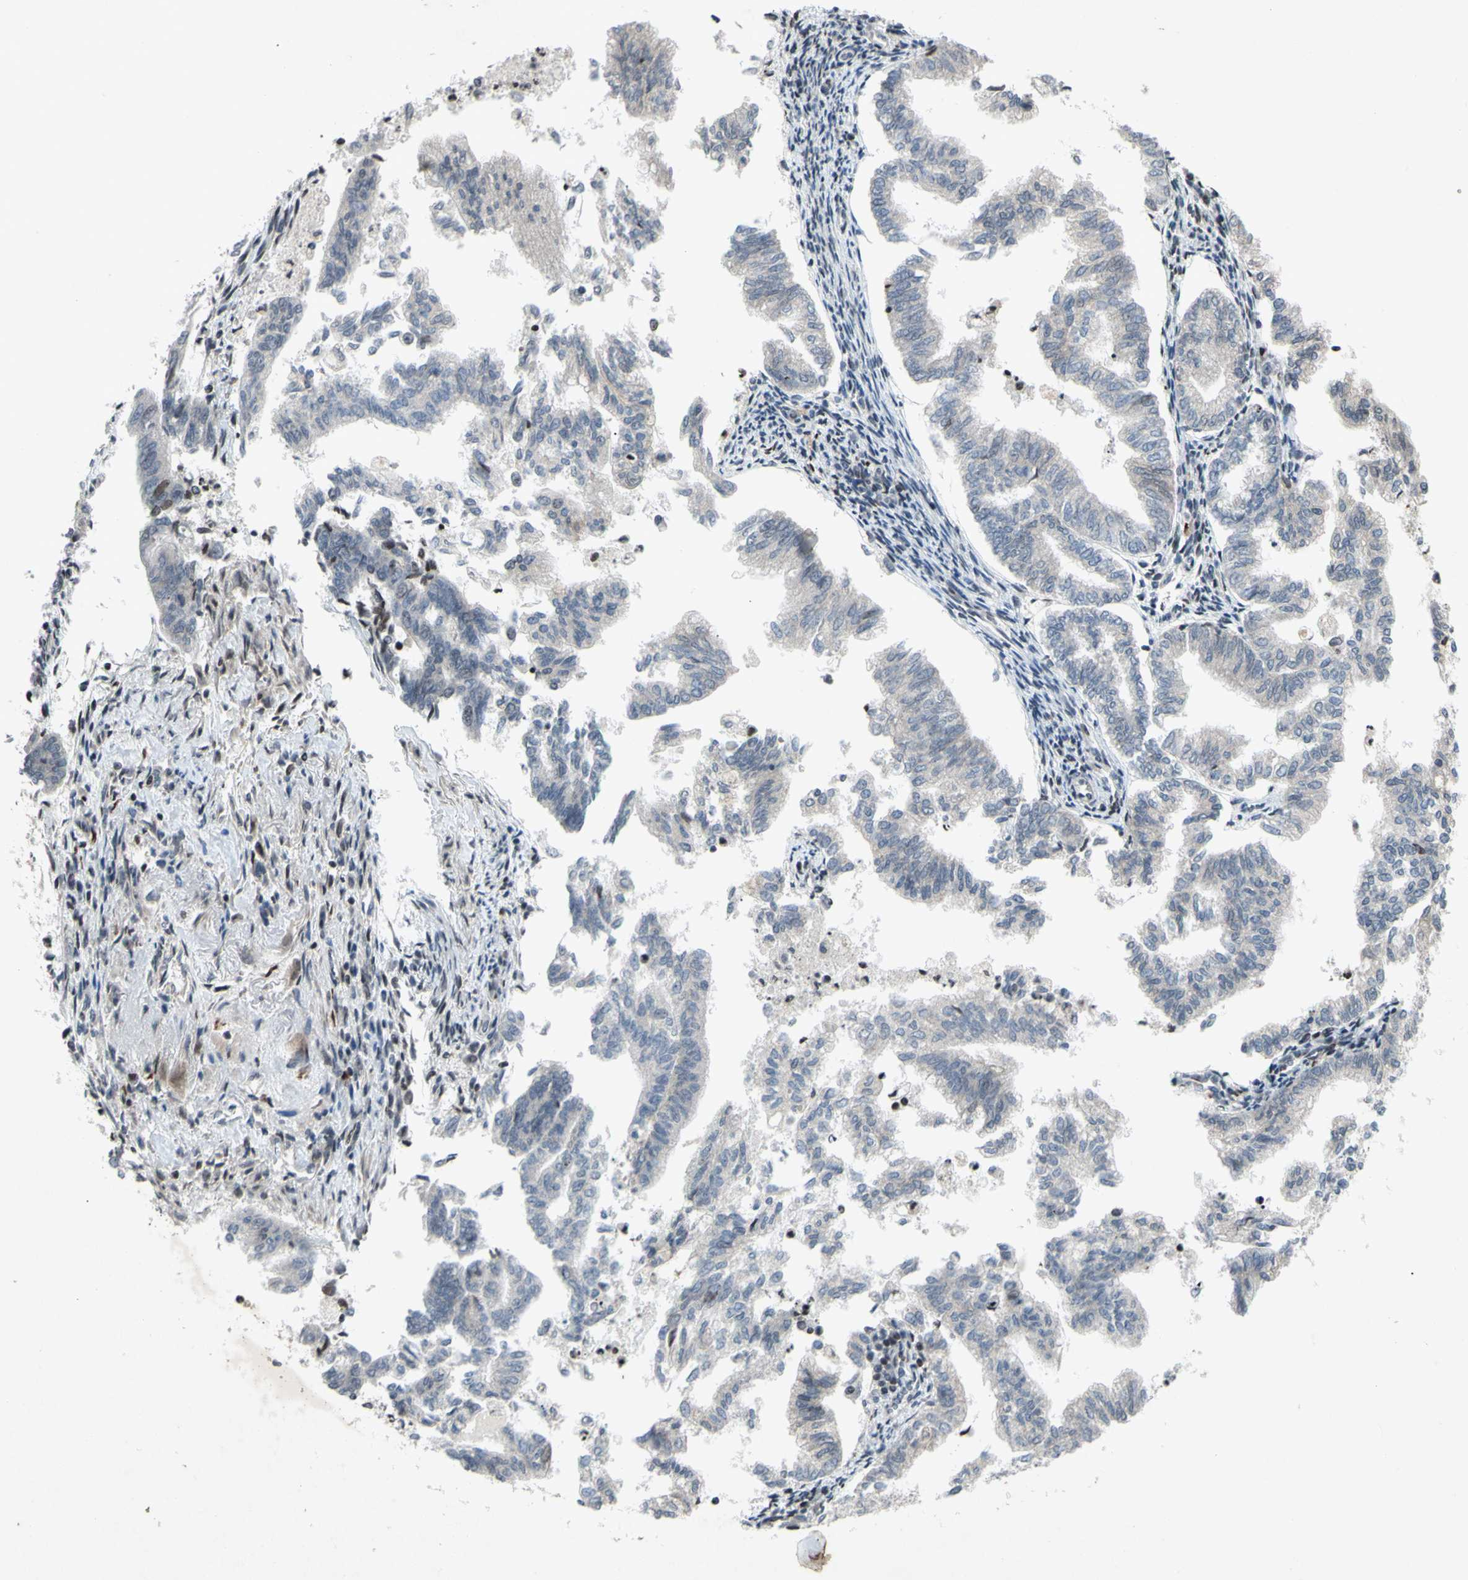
{"staining": {"intensity": "negative", "quantity": "none", "location": "none"}, "tissue": "endometrial cancer", "cell_type": "Tumor cells", "image_type": "cancer", "snomed": [{"axis": "morphology", "description": "Necrosis, NOS"}, {"axis": "morphology", "description": "Adenocarcinoma, NOS"}, {"axis": "topography", "description": "Endometrium"}], "caption": "The image reveals no staining of tumor cells in endometrial cancer (adenocarcinoma).", "gene": "XPO1", "patient": {"sex": "female", "age": 79}}